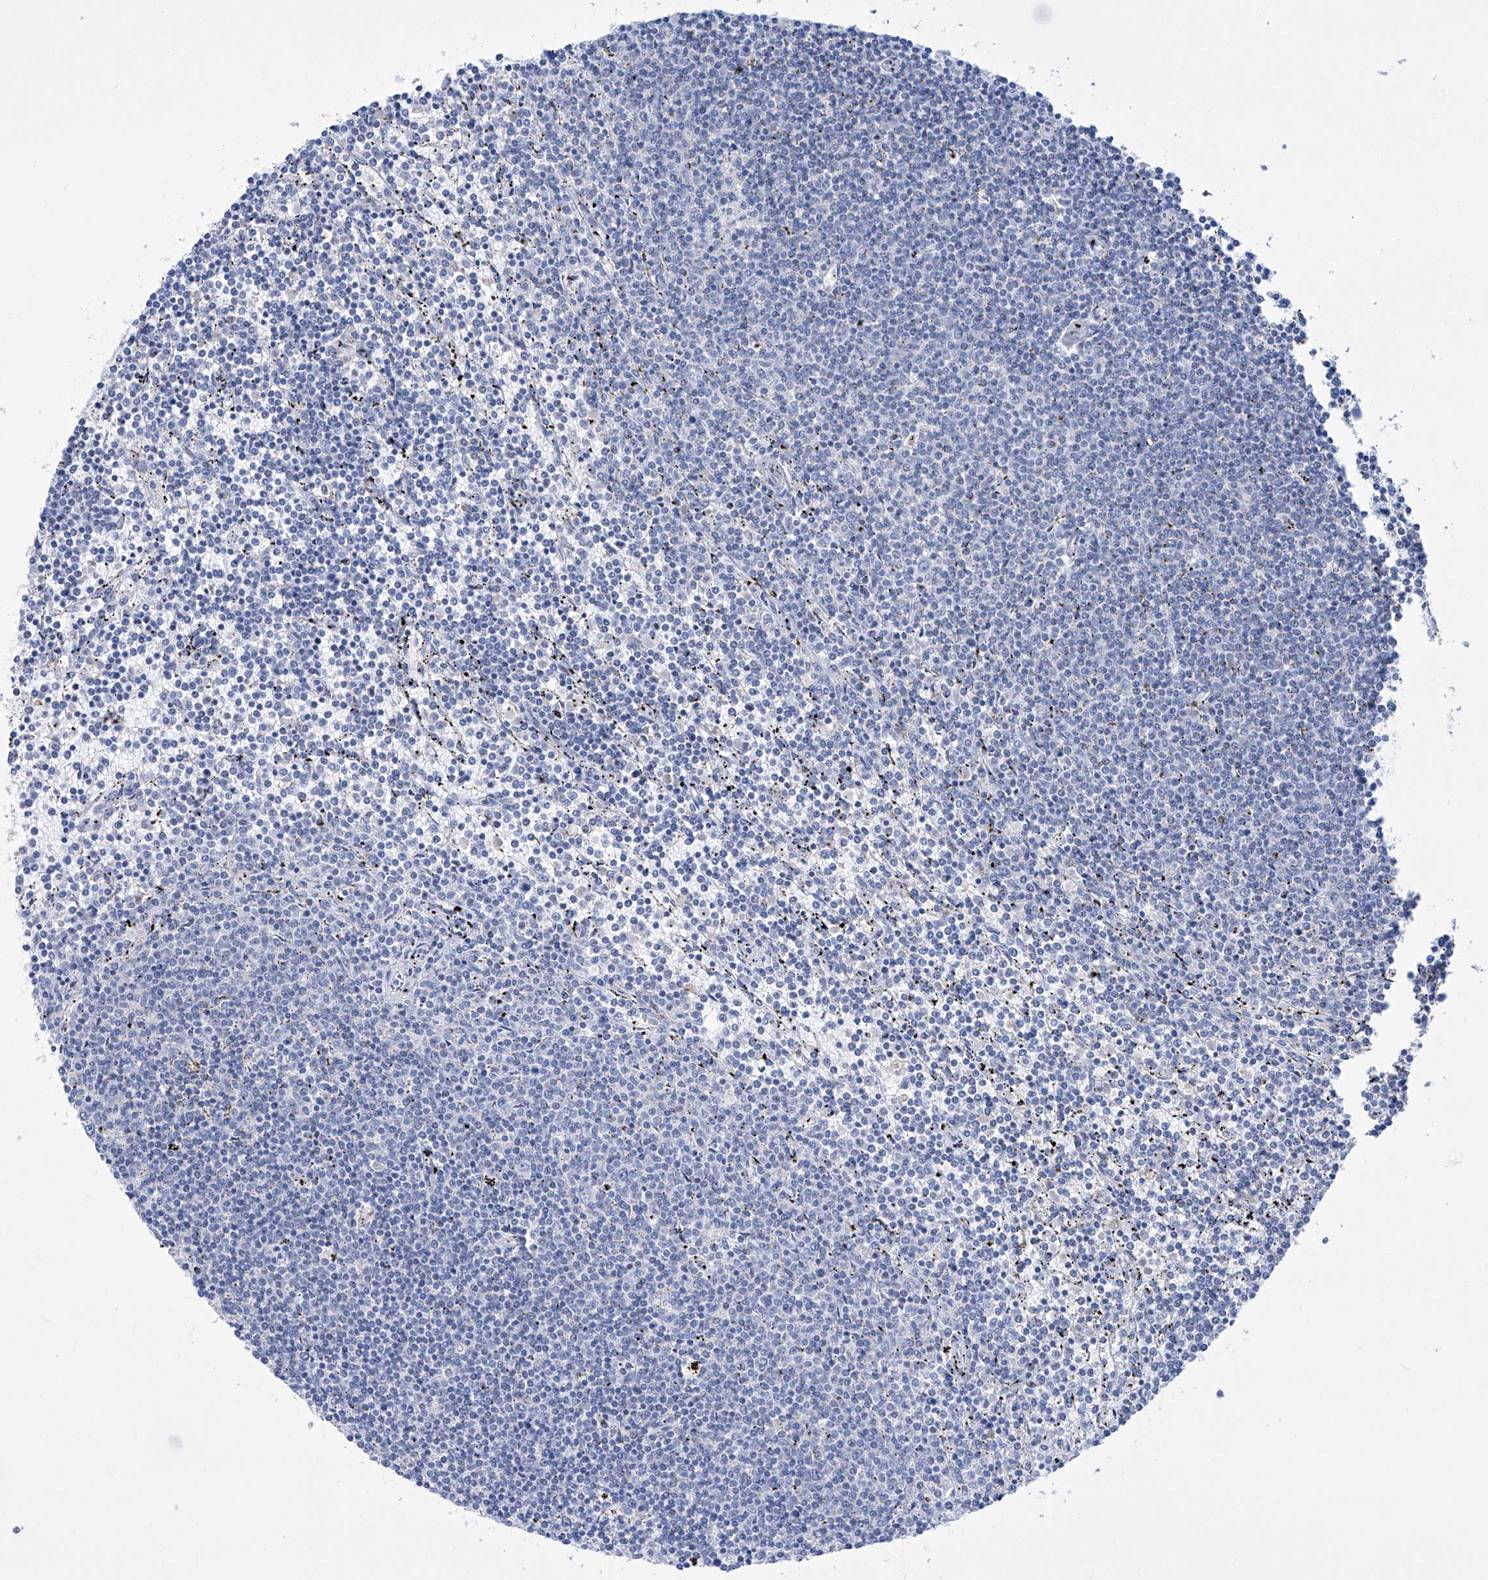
{"staining": {"intensity": "negative", "quantity": "none", "location": "none"}, "tissue": "lymphoma", "cell_type": "Tumor cells", "image_type": "cancer", "snomed": [{"axis": "morphology", "description": "Malignant lymphoma, non-Hodgkin's type, Low grade"}, {"axis": "topography", "description": "Spleen"}], "caption": "Human malignant lymphoma, non-Hodgkin's type (low-grade) stained for a protein using immunohistochemistry (IHC) shows no staining in tumor cells.", "gene": "ALDH6A1", "patient": {"sex": "female", "age": 50}}